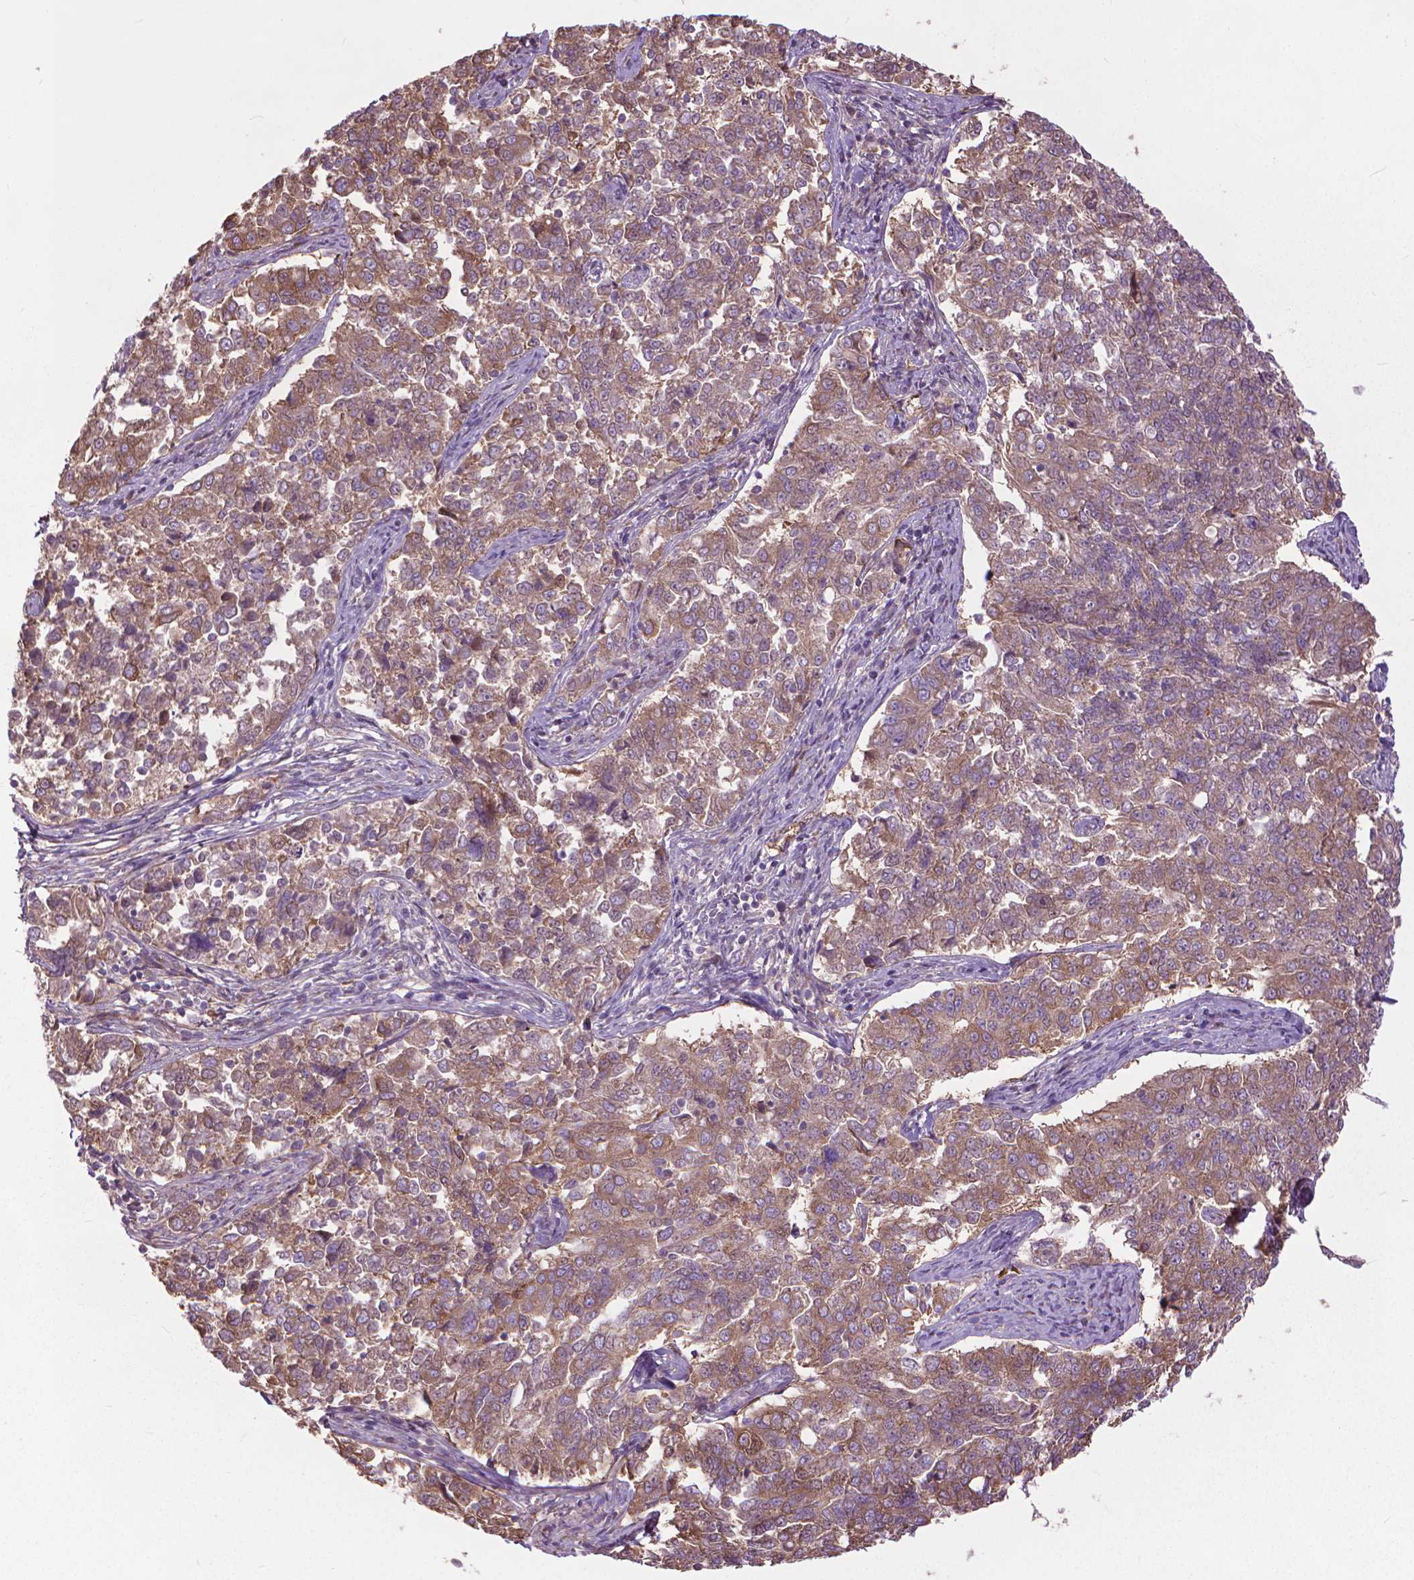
{"staining": {"intensity": "moderate", "quantity": ">75%", "location": "cytoplasmic/membranous"}, "tissue": "endometrial cancer", "cell_type": "Tumor cells", "image_type": "cancer", "snomed": [{"axis": "morphology", "description": "Adenocarcinoma, NOS"}, {"axis": "topography", "description": "Endometrium"}], "caption": "Human adenocarcinoma (endometrial) stained with a protein marker reveals moderate staining in tumor cells.", "gene": "NUDT1", "patient": {"sex": "female", "age": 43}}